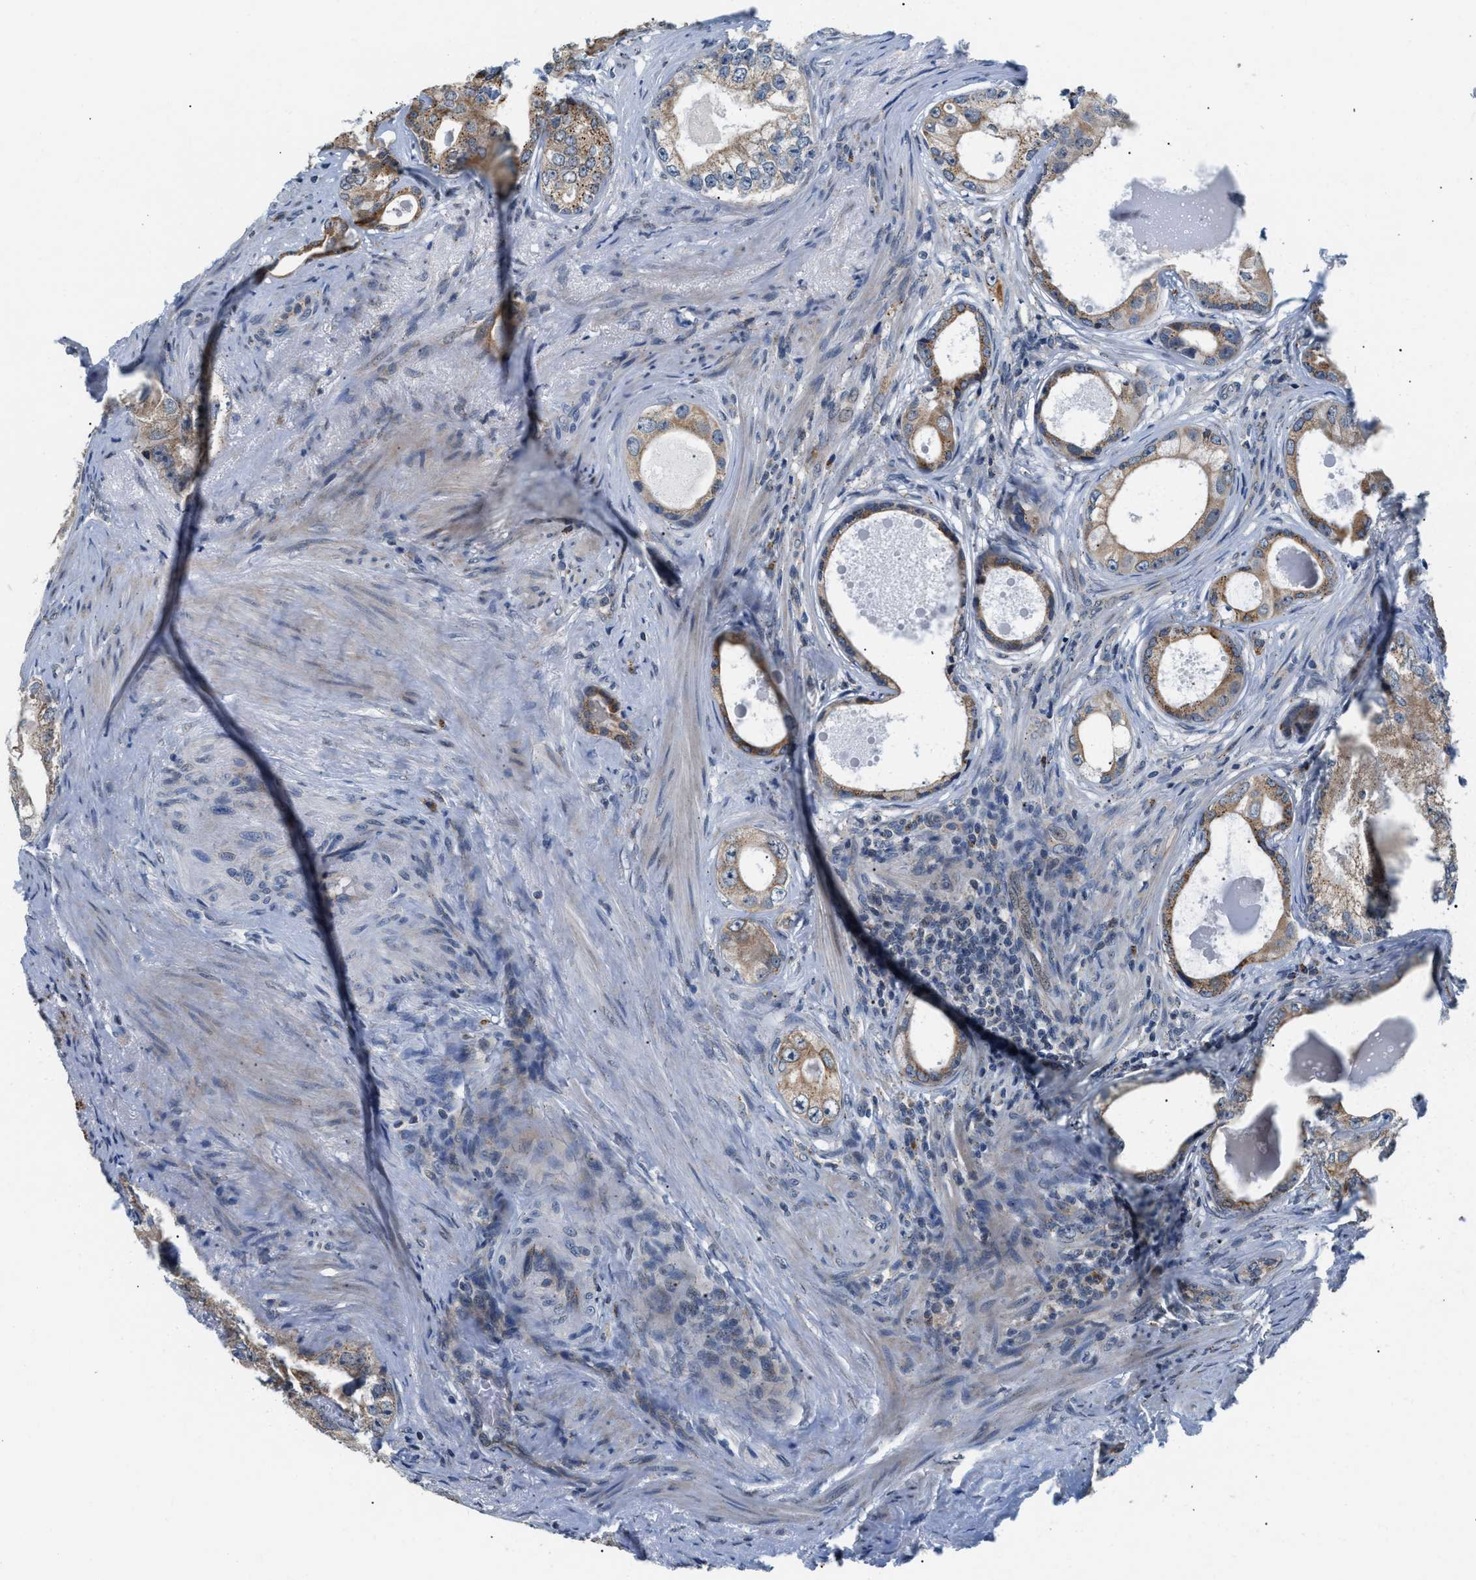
{"staining": {"intensity": "moderate", "quantity": ">75%", "location": "cytoplasmic/membranous"}, "tissue": "prostate cancer", "cell_type": "Tumor cells", "image_type": "cancer", "snomed": [{"axis": "morphology", "description": "Adenocarcinoma, High grade"}, {"axis": "topography", "description": "Prostate"}], "caption": "Prostate high-grade adenocarcinoma stained for a protein demonstrates moderate cytoplasmic/membranous positivity in tumor cells. (Stains: DAB in brown, nuclei in blue, Microscopy: brightfield microscopy at high magnification).", "gene": "KCNMB2", "patient": {"sex": "male", "age": 66}}